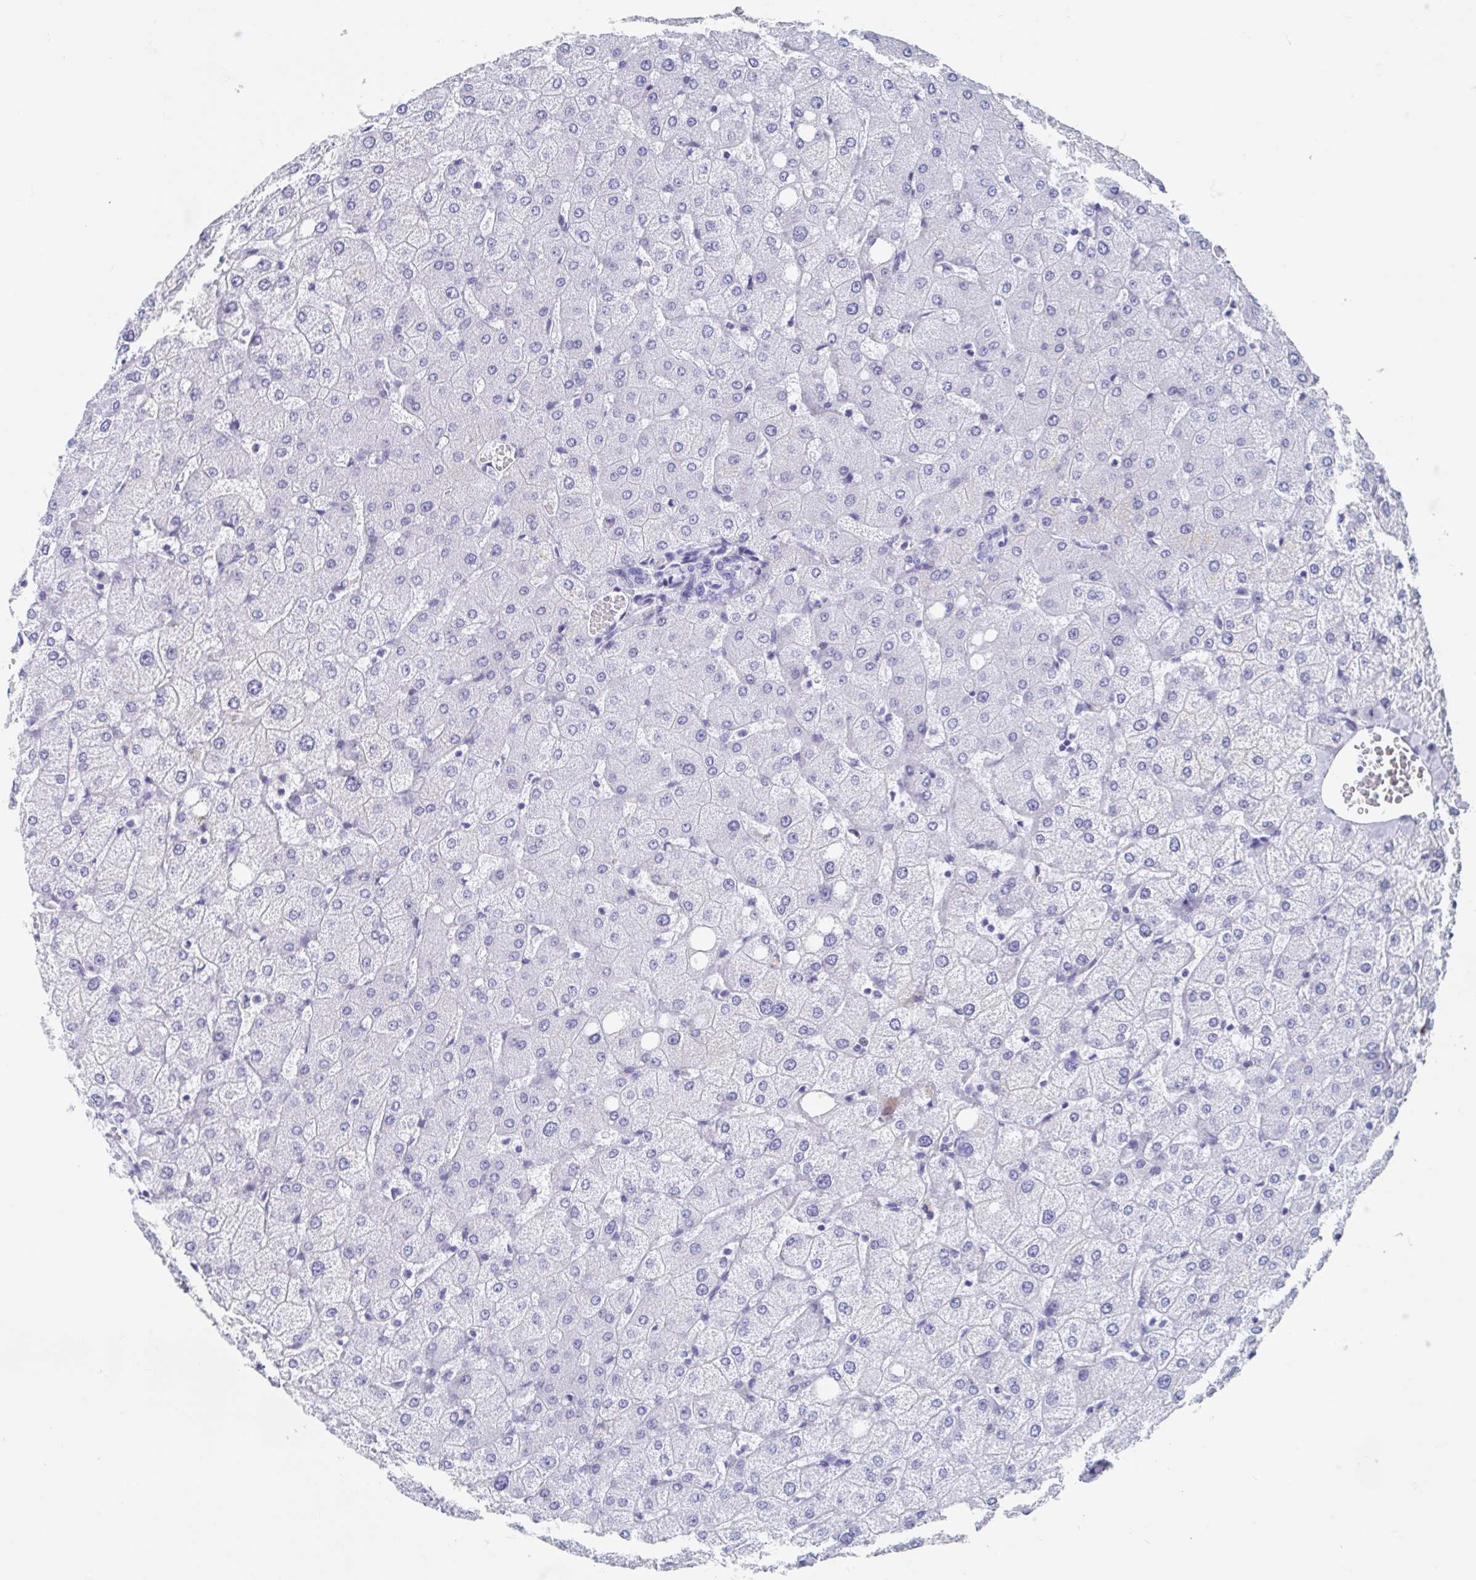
{"staining": {"intensity": "negative", "quantity": "none", "location": "none"}, "tissue": "liver", "cell_type": "Cholangiocytes", "image_type": "normal", "snomed": [{"axis": "morphology", "description": "Normal tissue, NOS"}, {"axis": "topography", "description": "Liver"}], "caption": "Histopathology image shows no significant protein expression in cholangiocytes of benign liver.", "gene": "HDGFL1", "patient": {"sex": "female", "age": 54}}